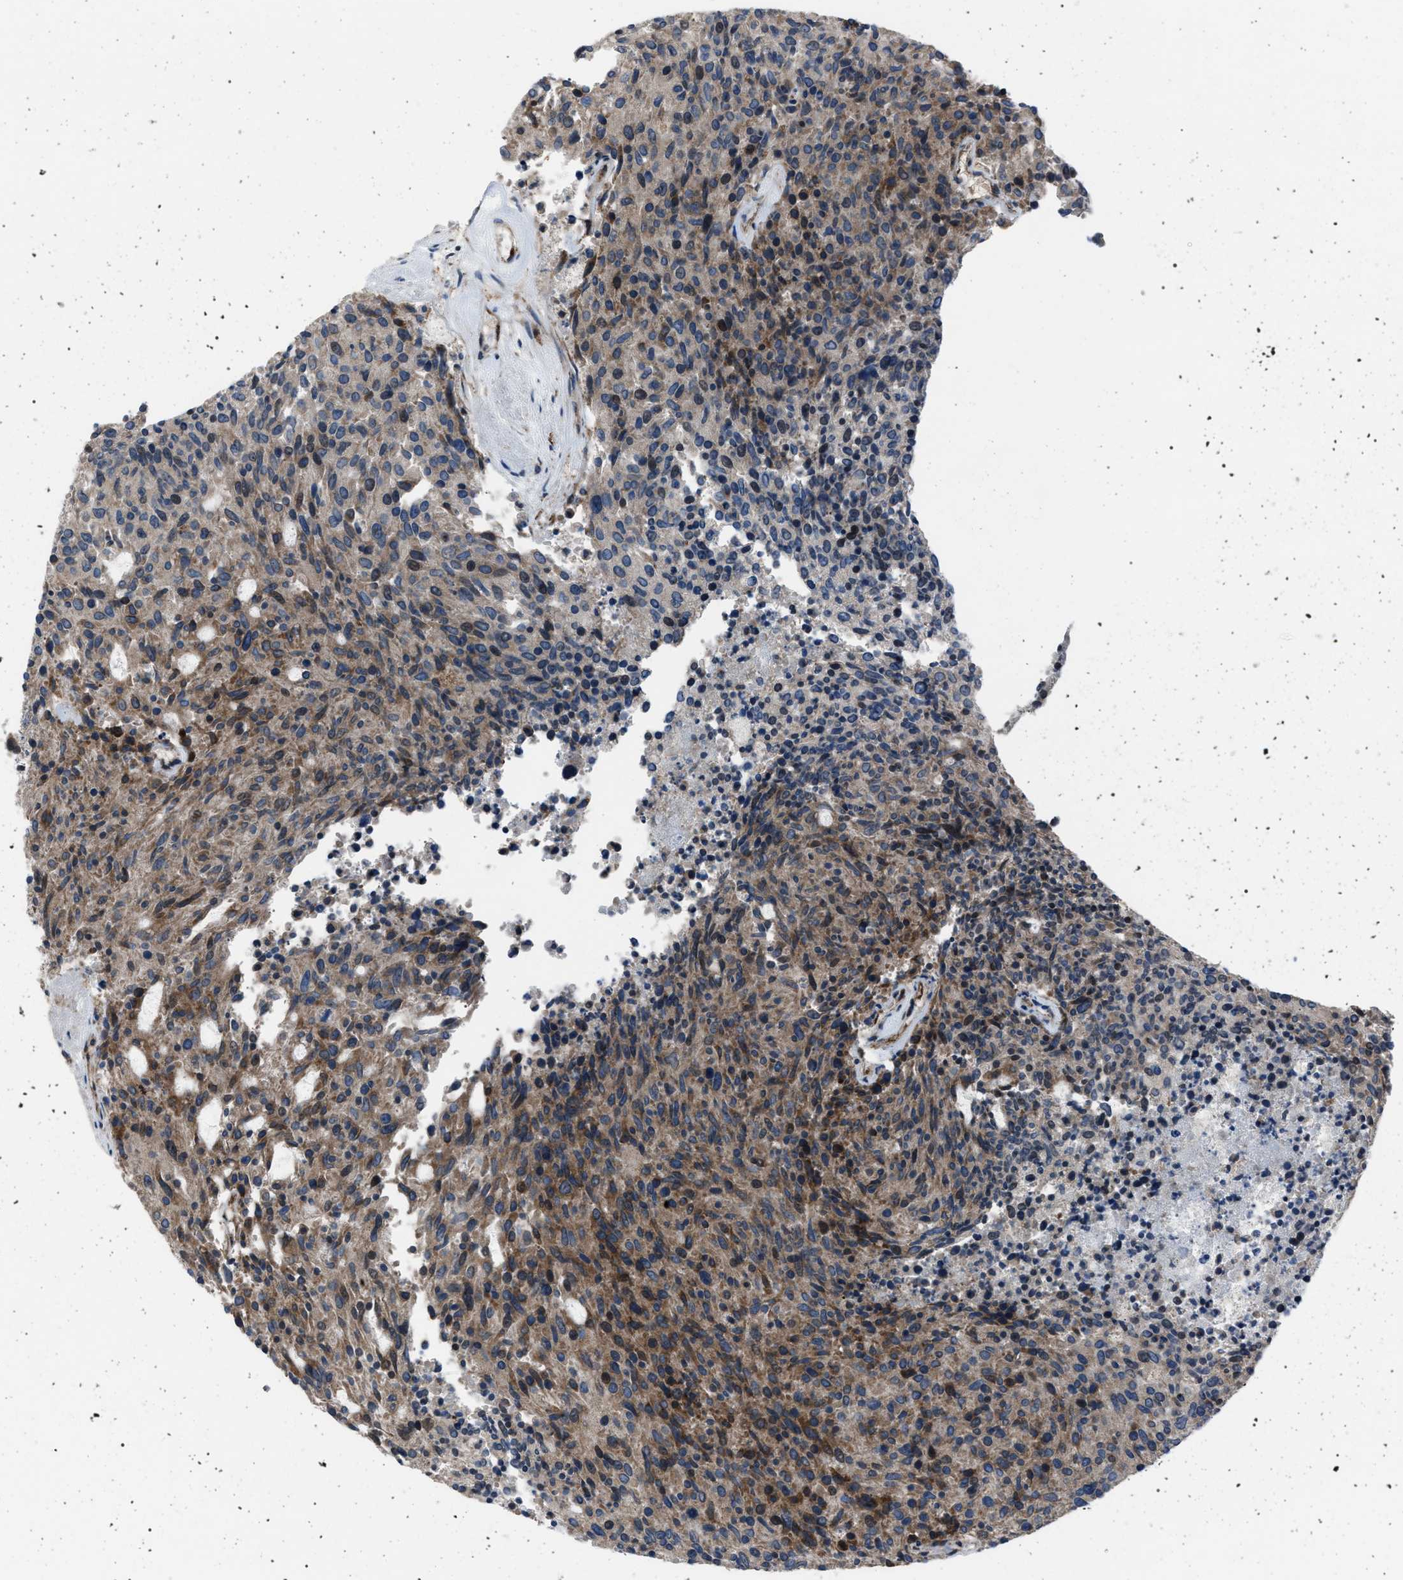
{"staining": {"intensity": "moderate", "quantity": ">75%", "location": "cytoplasmic/membranous"}, "tissue": "carcinoid", "cell_type": "Tumor cells", "image_type": "cancer", "snomed": [{"axis": "morphology", "description": "Carcinoid, malignant, NOS"}, {"axis": "topography", "description": "Pancreas"}], "caption": "This photomicrograph reveals immunohistochemistry (IHC) staining of carcinoid, with medium moderate cytoplasmic/membranous positivity in about >75% of tumor cells.", "gene": "AGO2", "patient": {"sex": "female", "age": 54}}